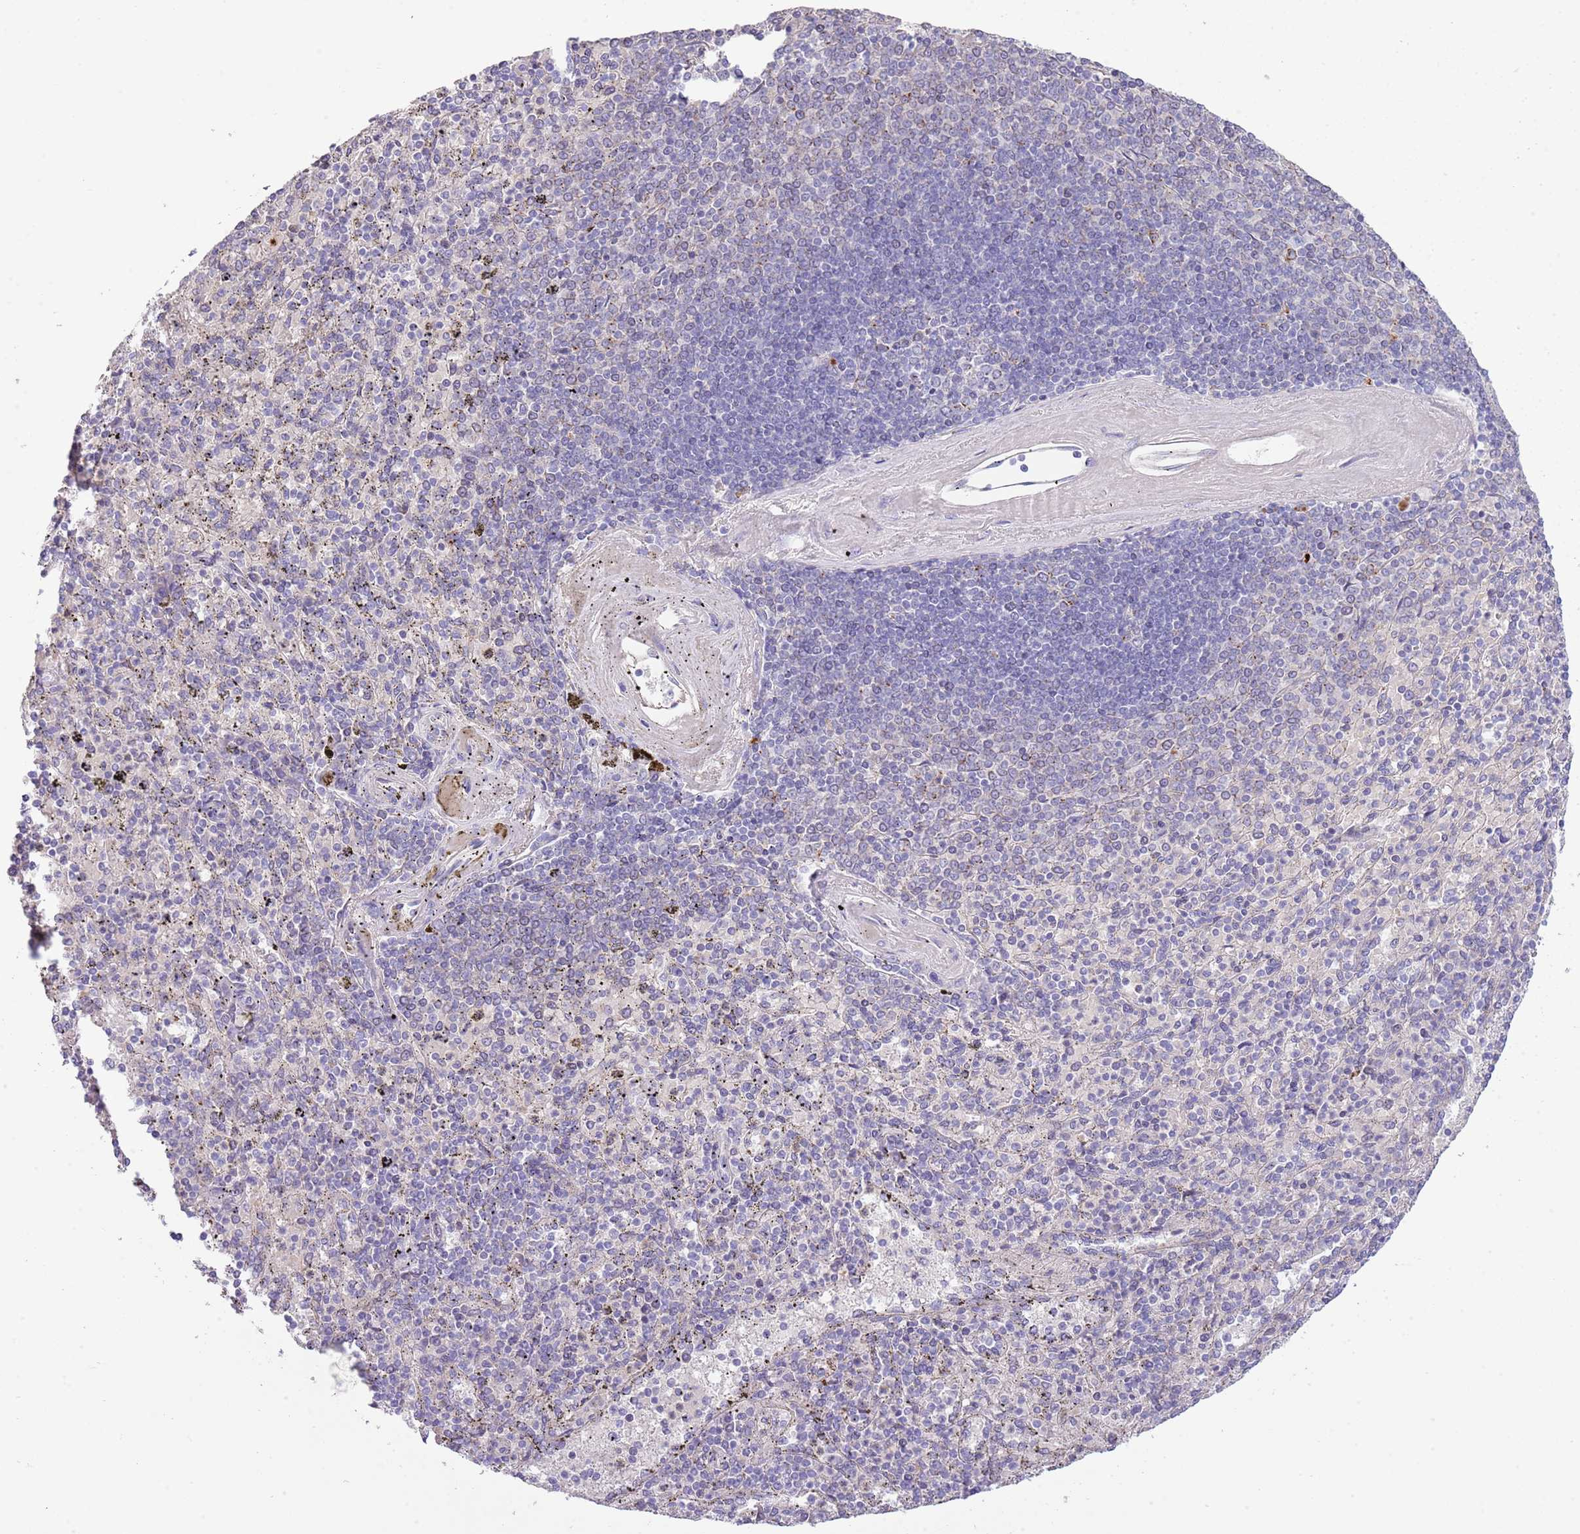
{"staining": {"intensity": "negative", "quantity": "none", "location": "none"}, "tissue": "spleen", "cell_type": "Cells in red pulp", "image_type": "normal", "snomed": [{"axis": "morphology", "description": "Normal tissue, NOS"}, {"axis": "topography", "description": "Spleen"}], "caption": "There is no significant expression in cells in red pulp of spleen. (Stains: DAB immunohistochemistry (IHC) with hematoxylin counter stain, Microscopy: brightfield microscopy at high magnification).", "gene": "ABHD17A", "patient": {"sex": "male", "age": 82}}